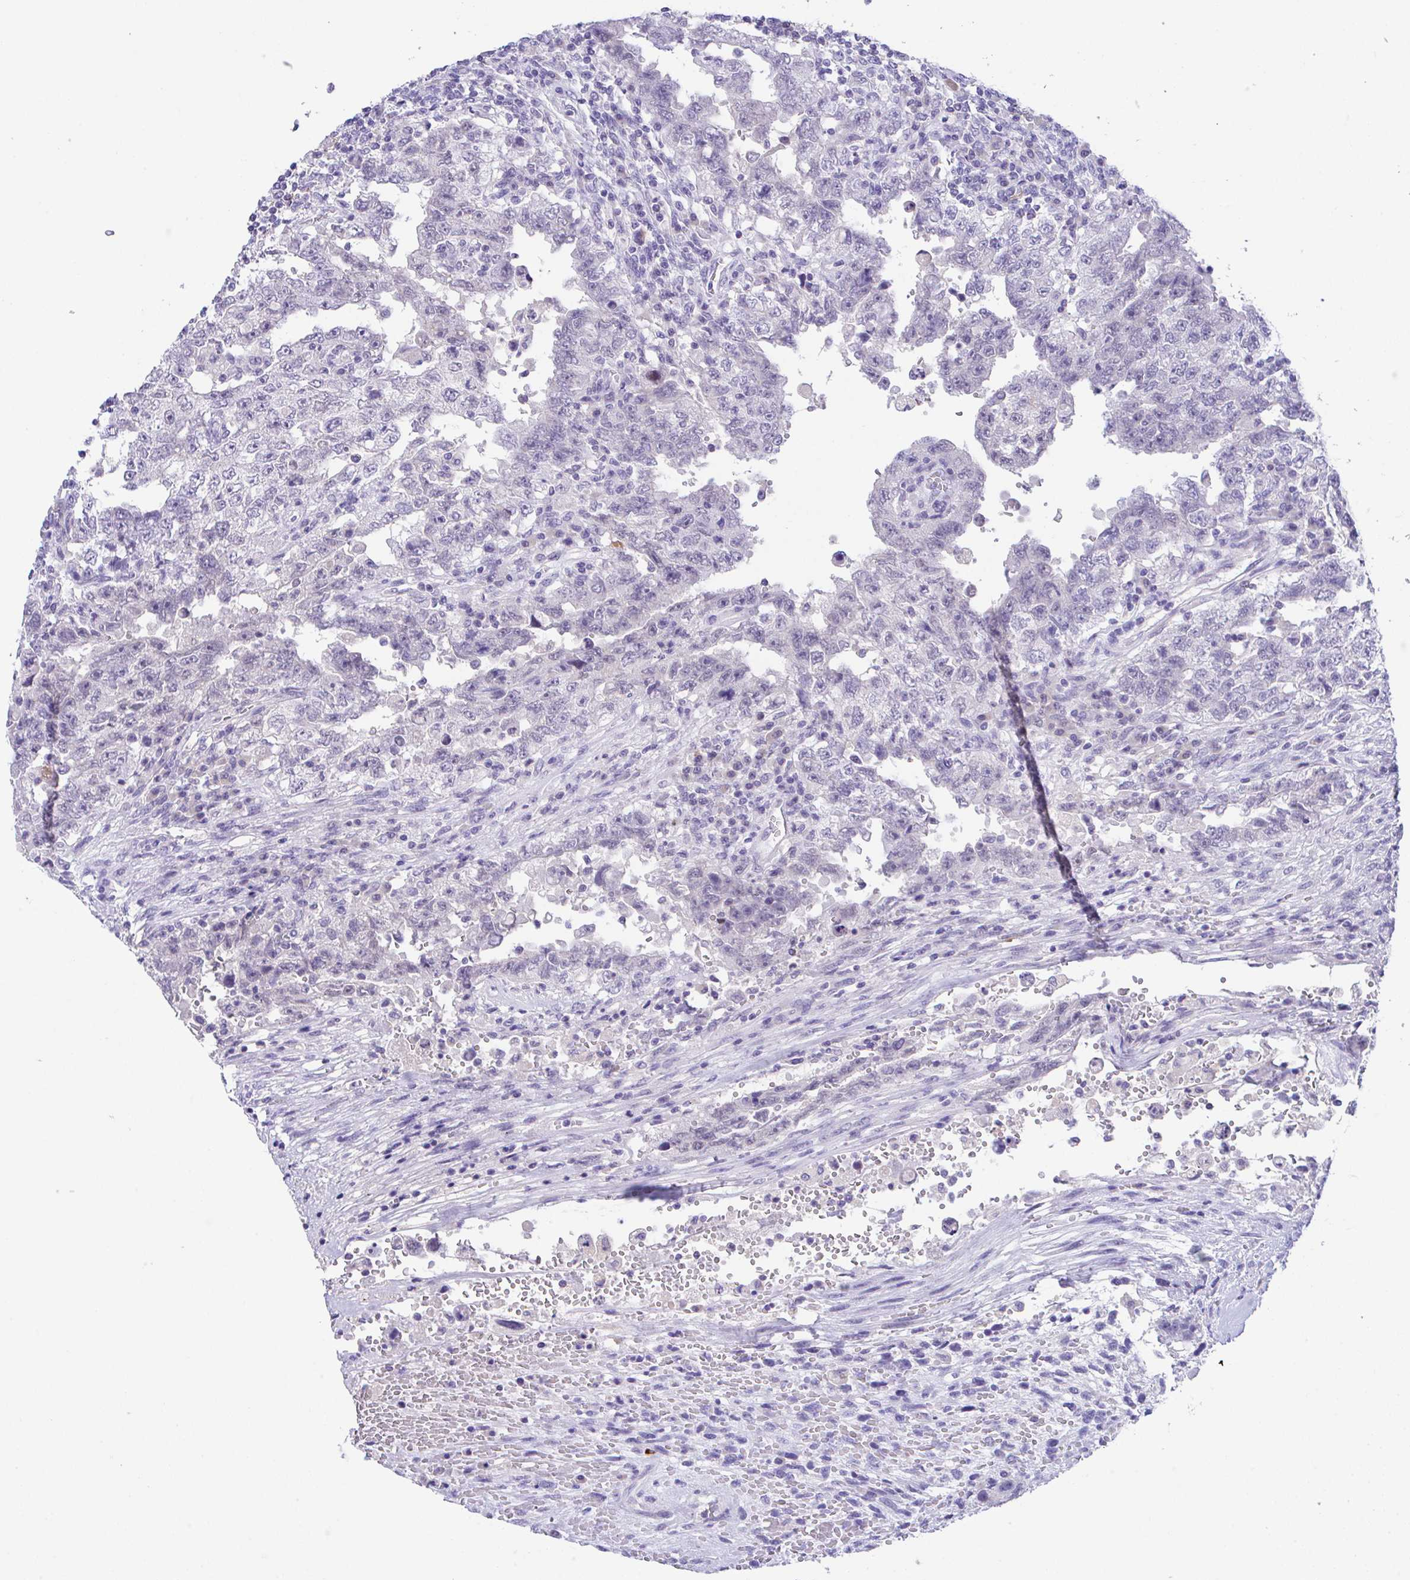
{"staining": {"intensity": "negative", "quantity": "none", "location": "none"}, "tissue": "testis cancer", "cell_type": "Tumor cells", "image_type": "cancer", "snomed": [{"axis": "morphology", "description": "Carcinoma, Embryonal, NOS"}, {"axis": "topography", "description": "Testis"}], "caption": "Protein analysis of testis cancer displays no significant positivity in tumor cells.", "gene": "HOXB4", "patient": {"sex": "male", "age": 26}}